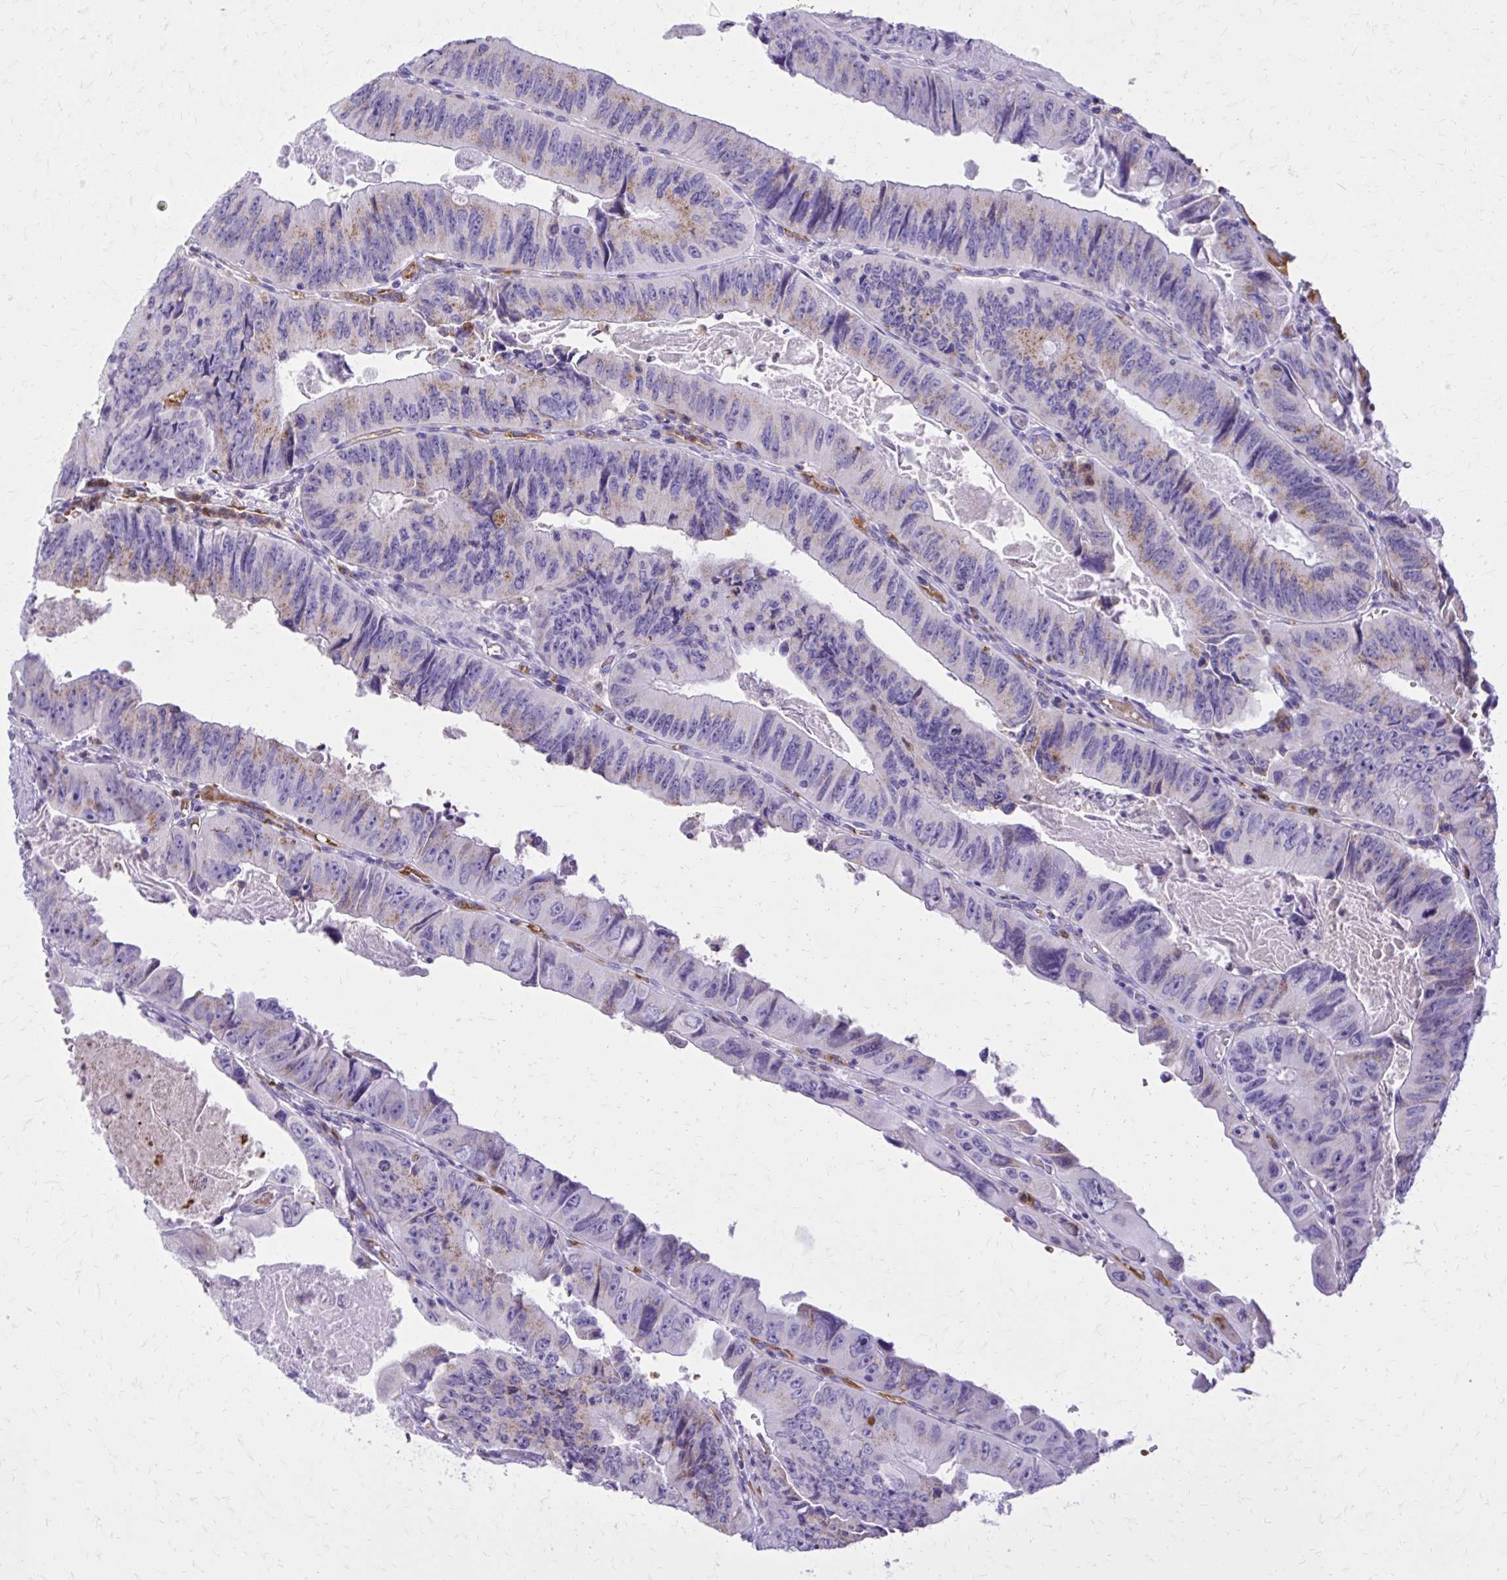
{"staining": {"intensity": "weak", "quantity": "<25%", "location": "cytoplasmic/membranous"}, "tissue": "colorectal cancer", "cell_type": "Tumor cells", "image_type": "cancer", "snomed": [{"axis": "morphology", "description": "Adenocarcinoma, NOS"}, {"axis": "topography", "description": "Colon"}], "caption": "Tumor cells are negative for brown protein staining in colorectal cancer (adenocarcinoma).", "gene": "CAT", "patient": {"sex": "female", "age": 84}}